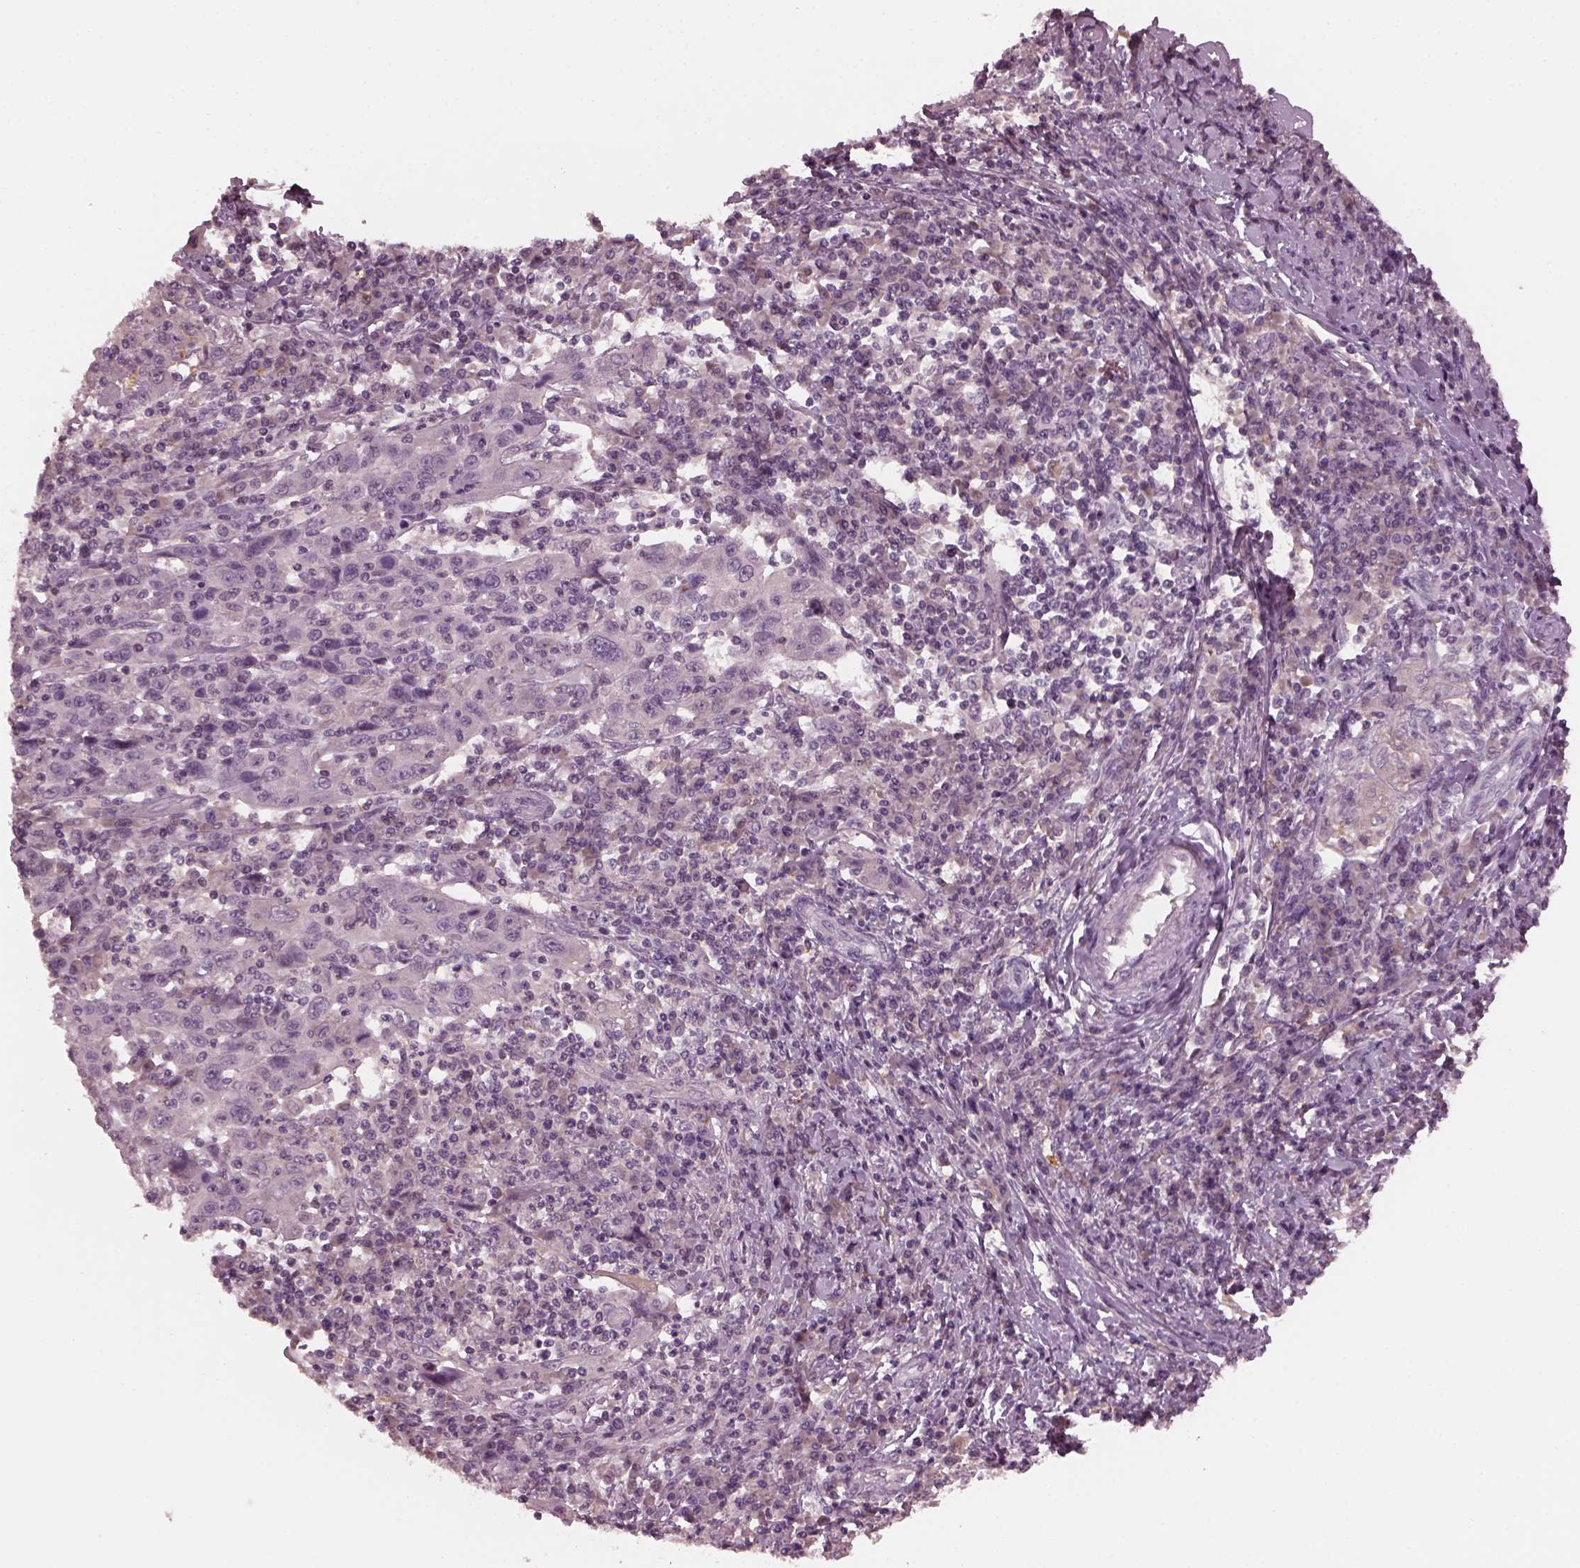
{"staining": {"intensity": "negative", "quantity": "none", "location": "none"}, "tissue": "cervical cancer", "cell_type": "Tumor cells", "image_type": "cancer", "snomed": [{"axis": "morphology", "description": "Squamous cell carcinoma, NOS"}, {"axis": "topography", "description": "Cervix"}], "caption": "High magnification brightfield microscopy of cervical cancer (squamous cell carcinoma) stained with DAB (brown) and counterstained with hematoxylin (blue): tumor cells show no significant staining.", "gene": "PORCN", "patient": {"sex": "female", "age": 46}}